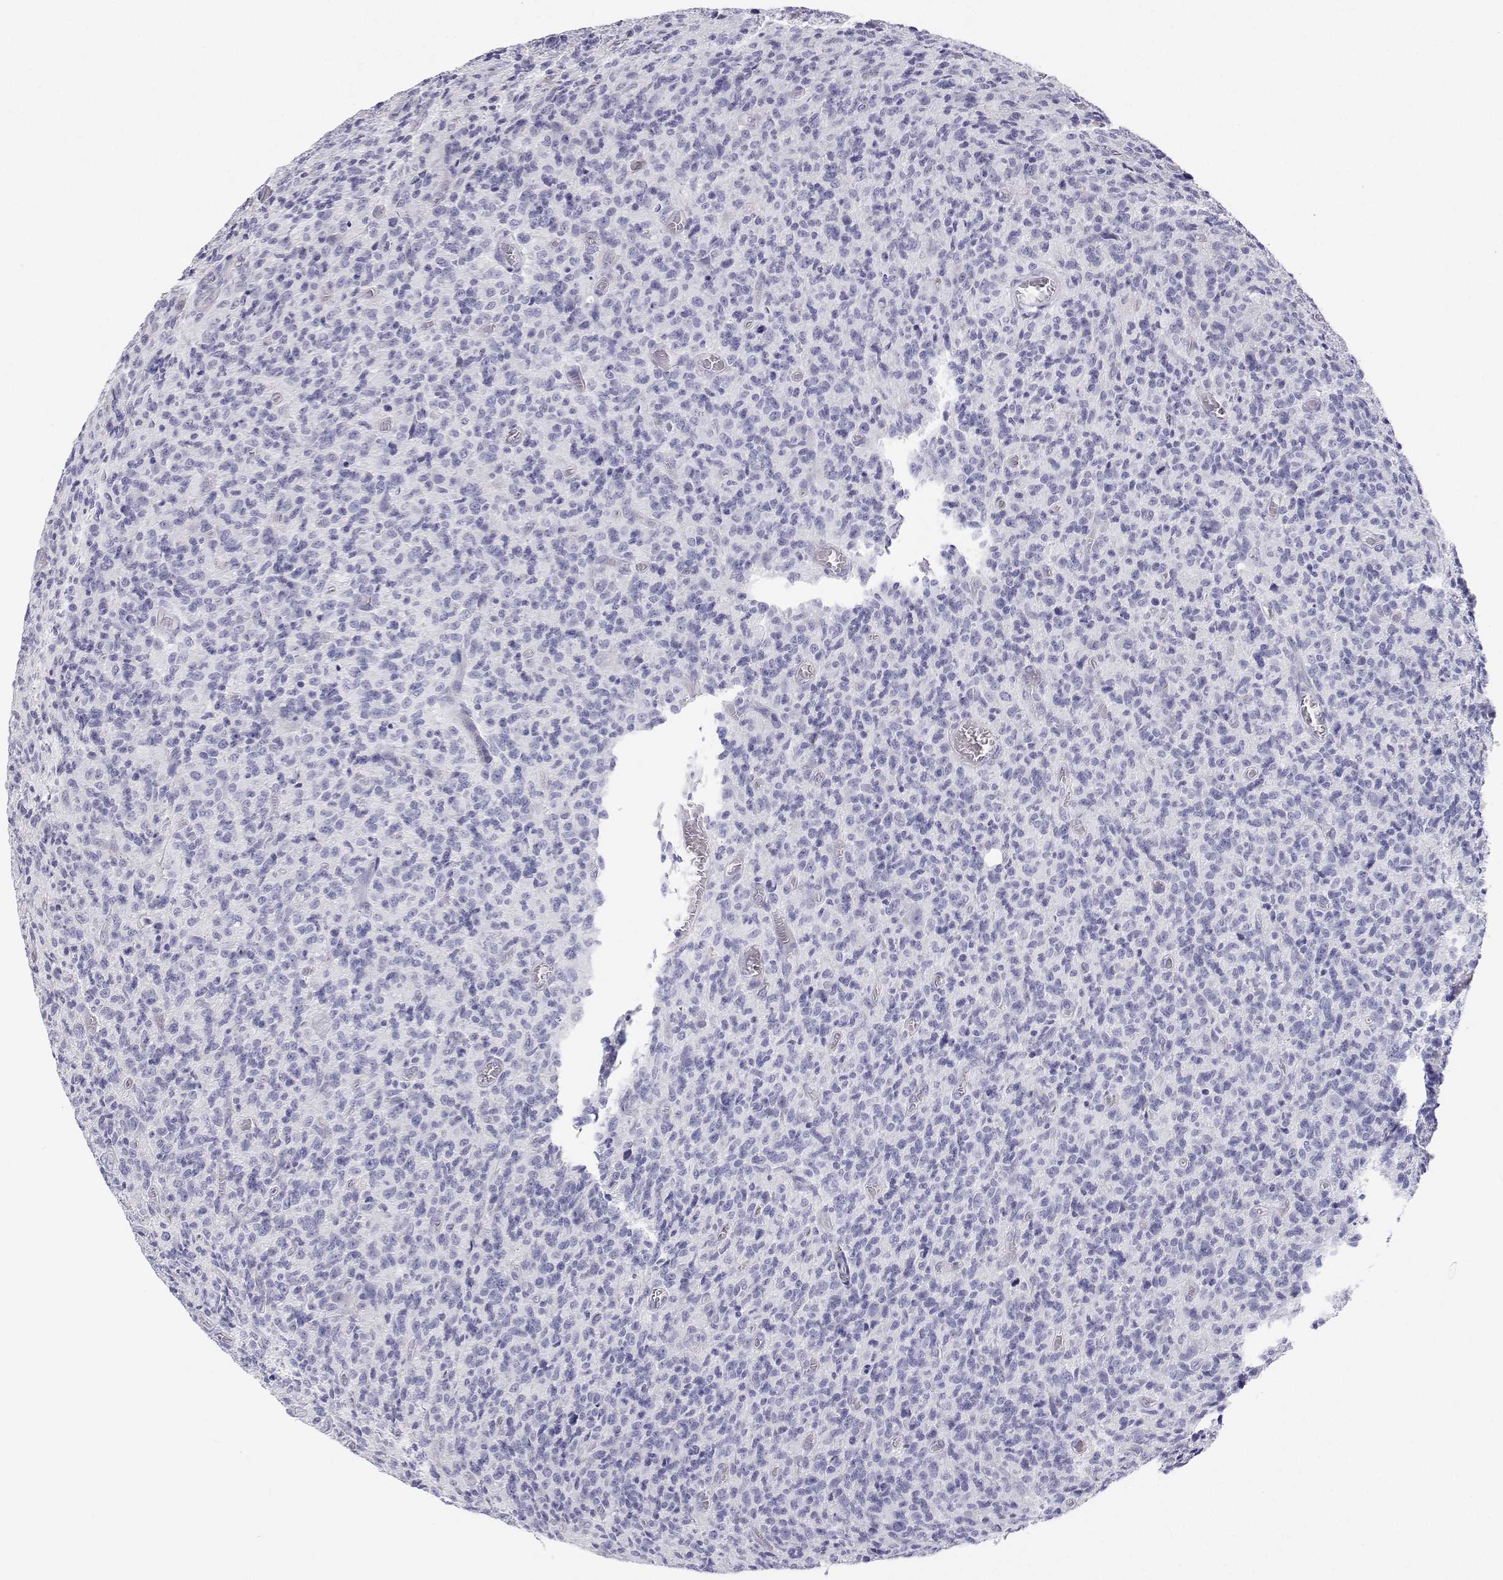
{"staining": {"intensity": "negative", "quantity": "none", "location": "none"}, "tissue": "glioma", "cell_type": "Tumor cells", "image_type": "cancer", "snomed": [{"axis": "morphology", "description": "Glioma, malignant, High grade"}, {"axis": "topography", "description": "Brain"}], "caption": "Tumor cells are negative for brown protein staining in malignant high-grade glioma.", "gene": "BHMT", "patient": {"sex": "male", "age": 76}}